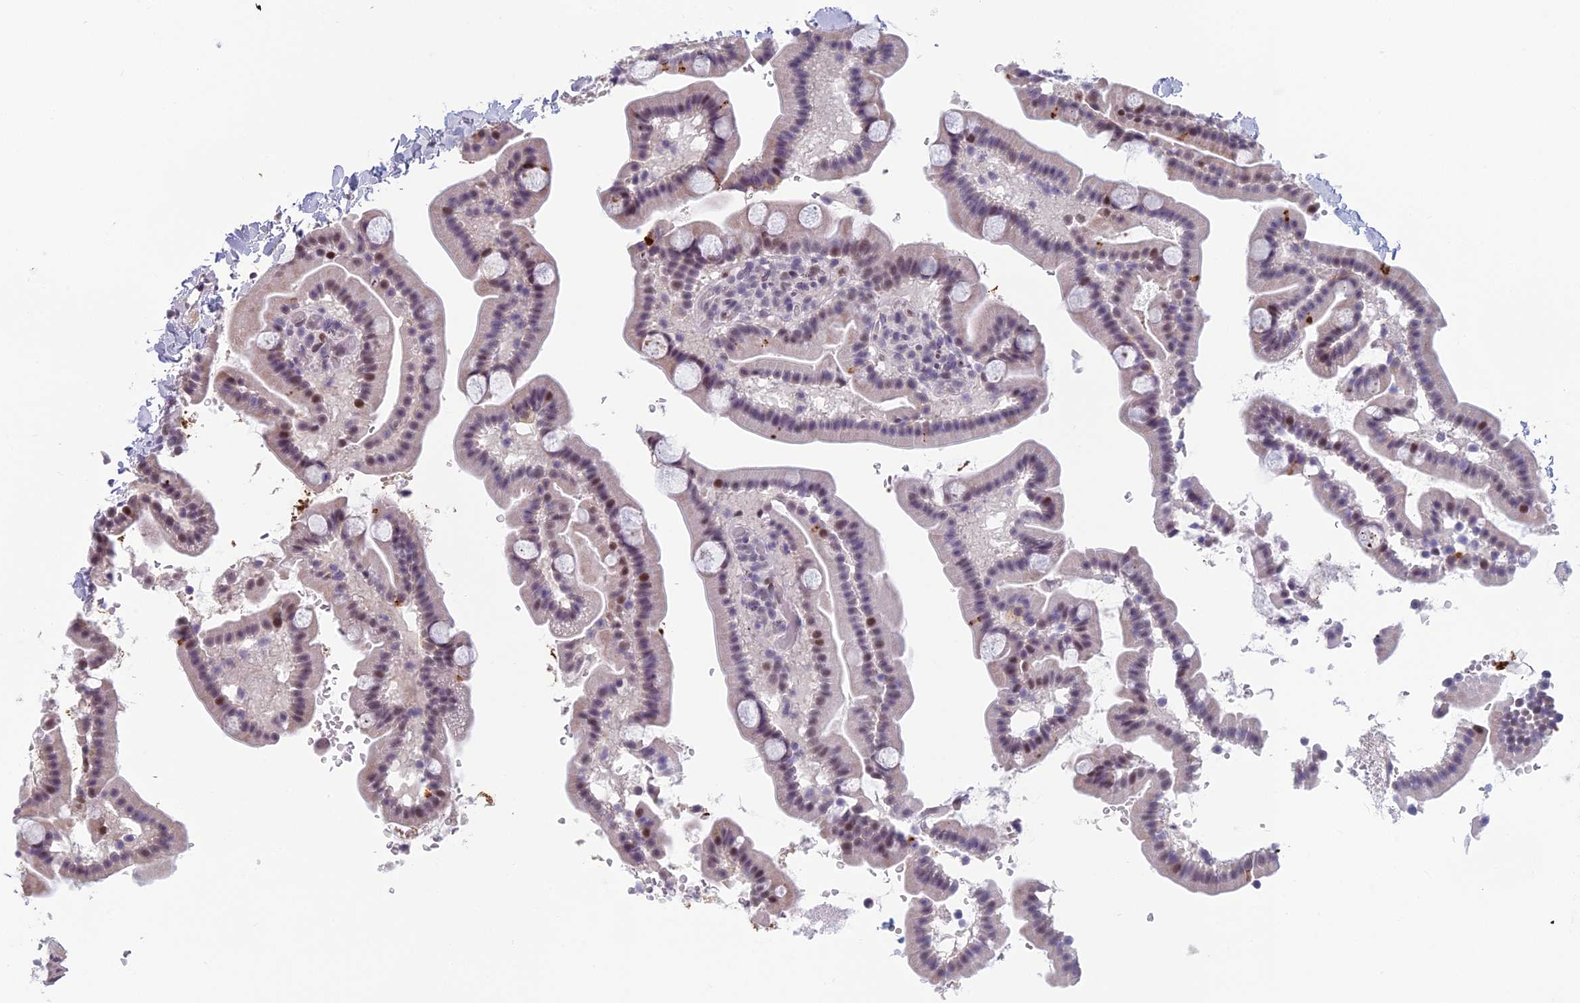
{"staining": {"intensity": "strong", "quantity": "<25%", "location": "cytoplasmic/membranous,nuclear"}, "tissue": "duodenum", "cell_type": "Glandular cells", "image_type": "normal", "snomed": [{"axis": "morphology", "description": "Normal tissue, NOS"}, {"axis": "topography", "description": "Duodenum"}], "caption": "A micrograph of human duodenum stained for a protein displays strong cytoplasmic/membranous,nuclear brown staining in glandular cells. (brown staining indicates protein expression, while blue staining denotes nuclei).", "gene": "RGS17", "patient": {"sex": "male", "age": 55}}